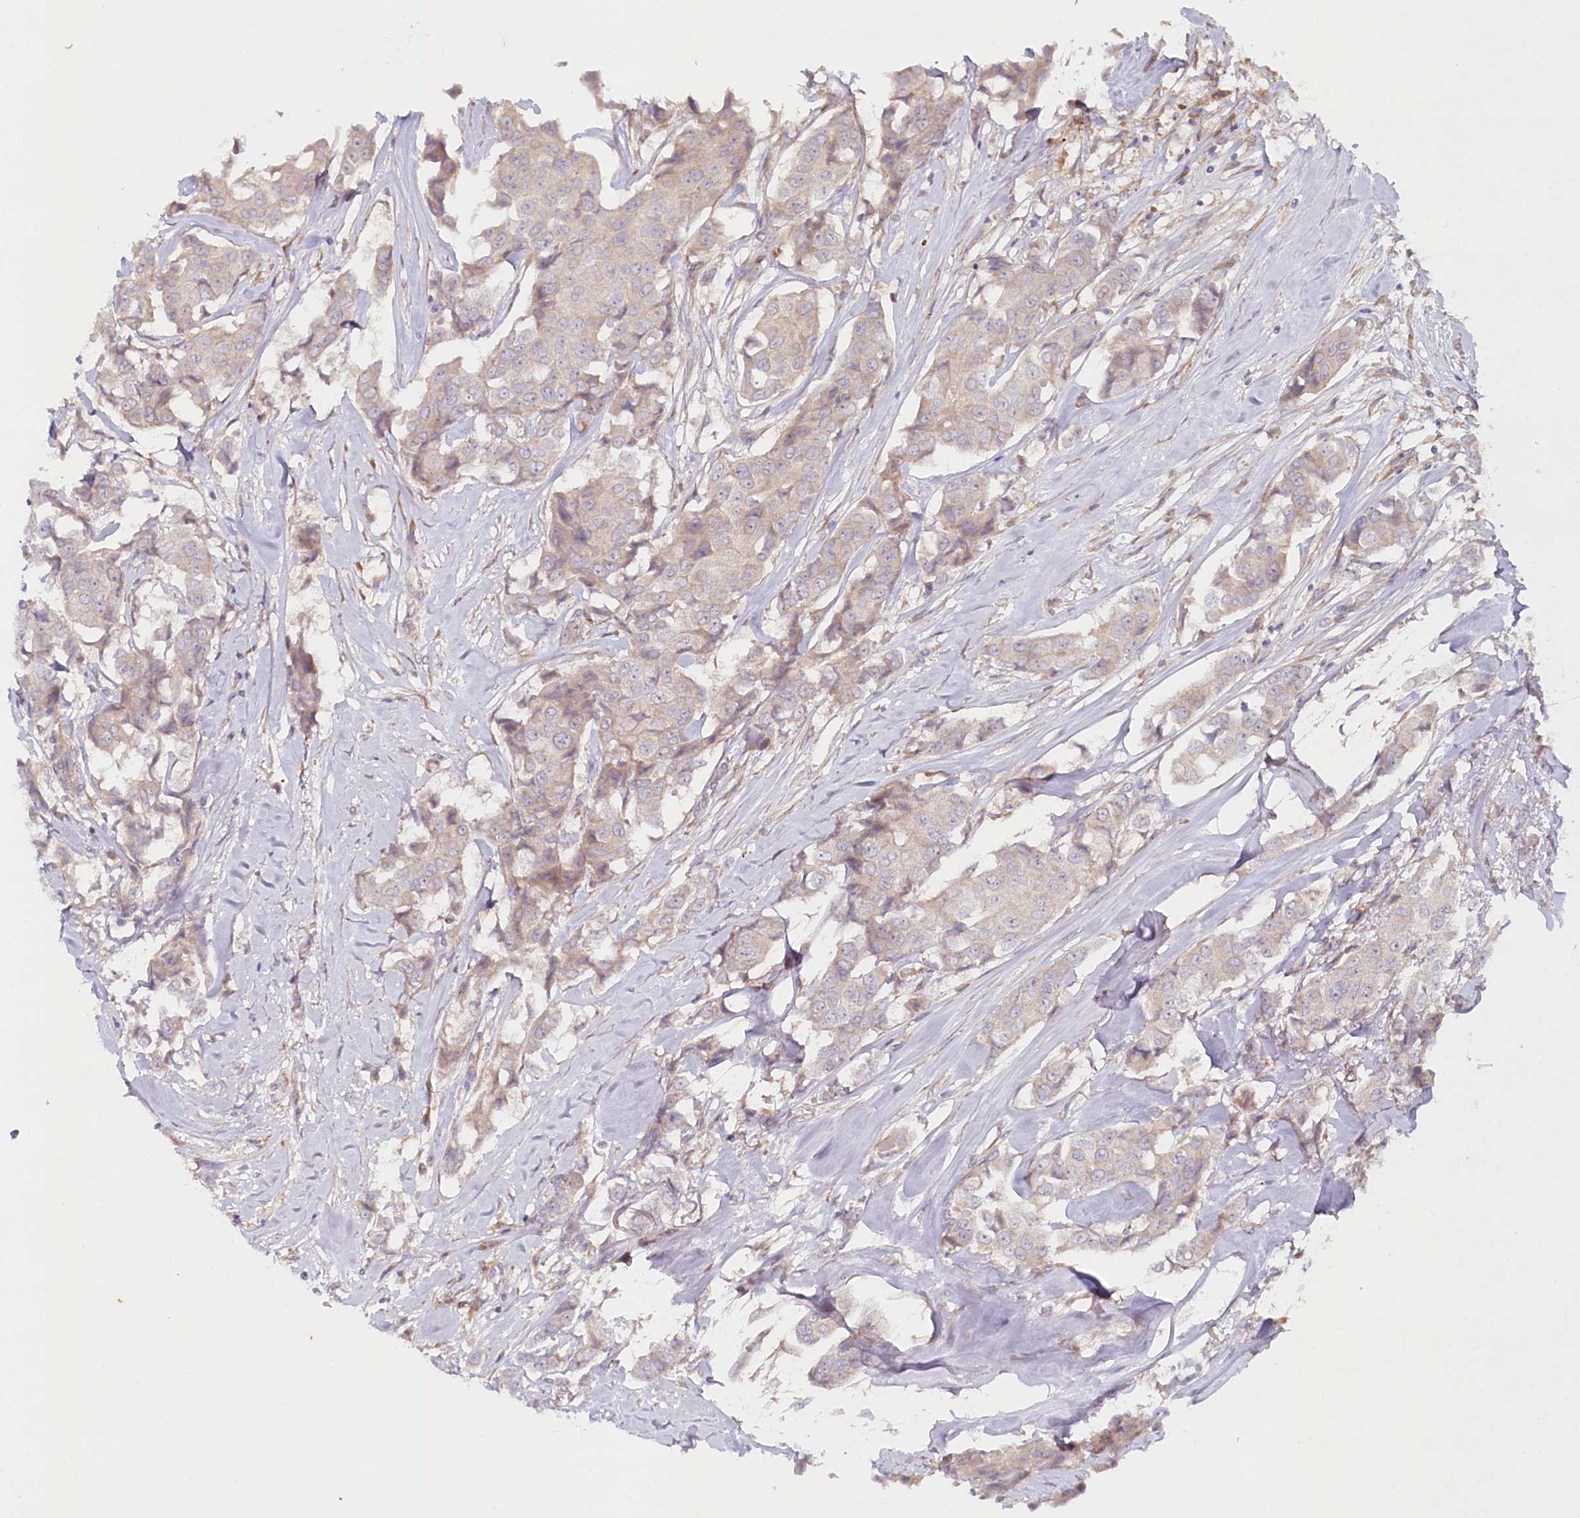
{"staining": {"intensity": "negative", "quantity": "none", "location": "none"}, "tissue": "breast cancer", "cell_type": "Tumor cells", "image_type": "cancer", "snomed": [{"axis": "morphology", "description": "Duct carcinoma"}, {"axis": "topography", "description": "Breast"}], "caption": "Tumor cells show no significant staining in breast cancer (intraductal carcinoma).", "gene": "TNIP1", "patient": {"sex": "female", "age": 80}}